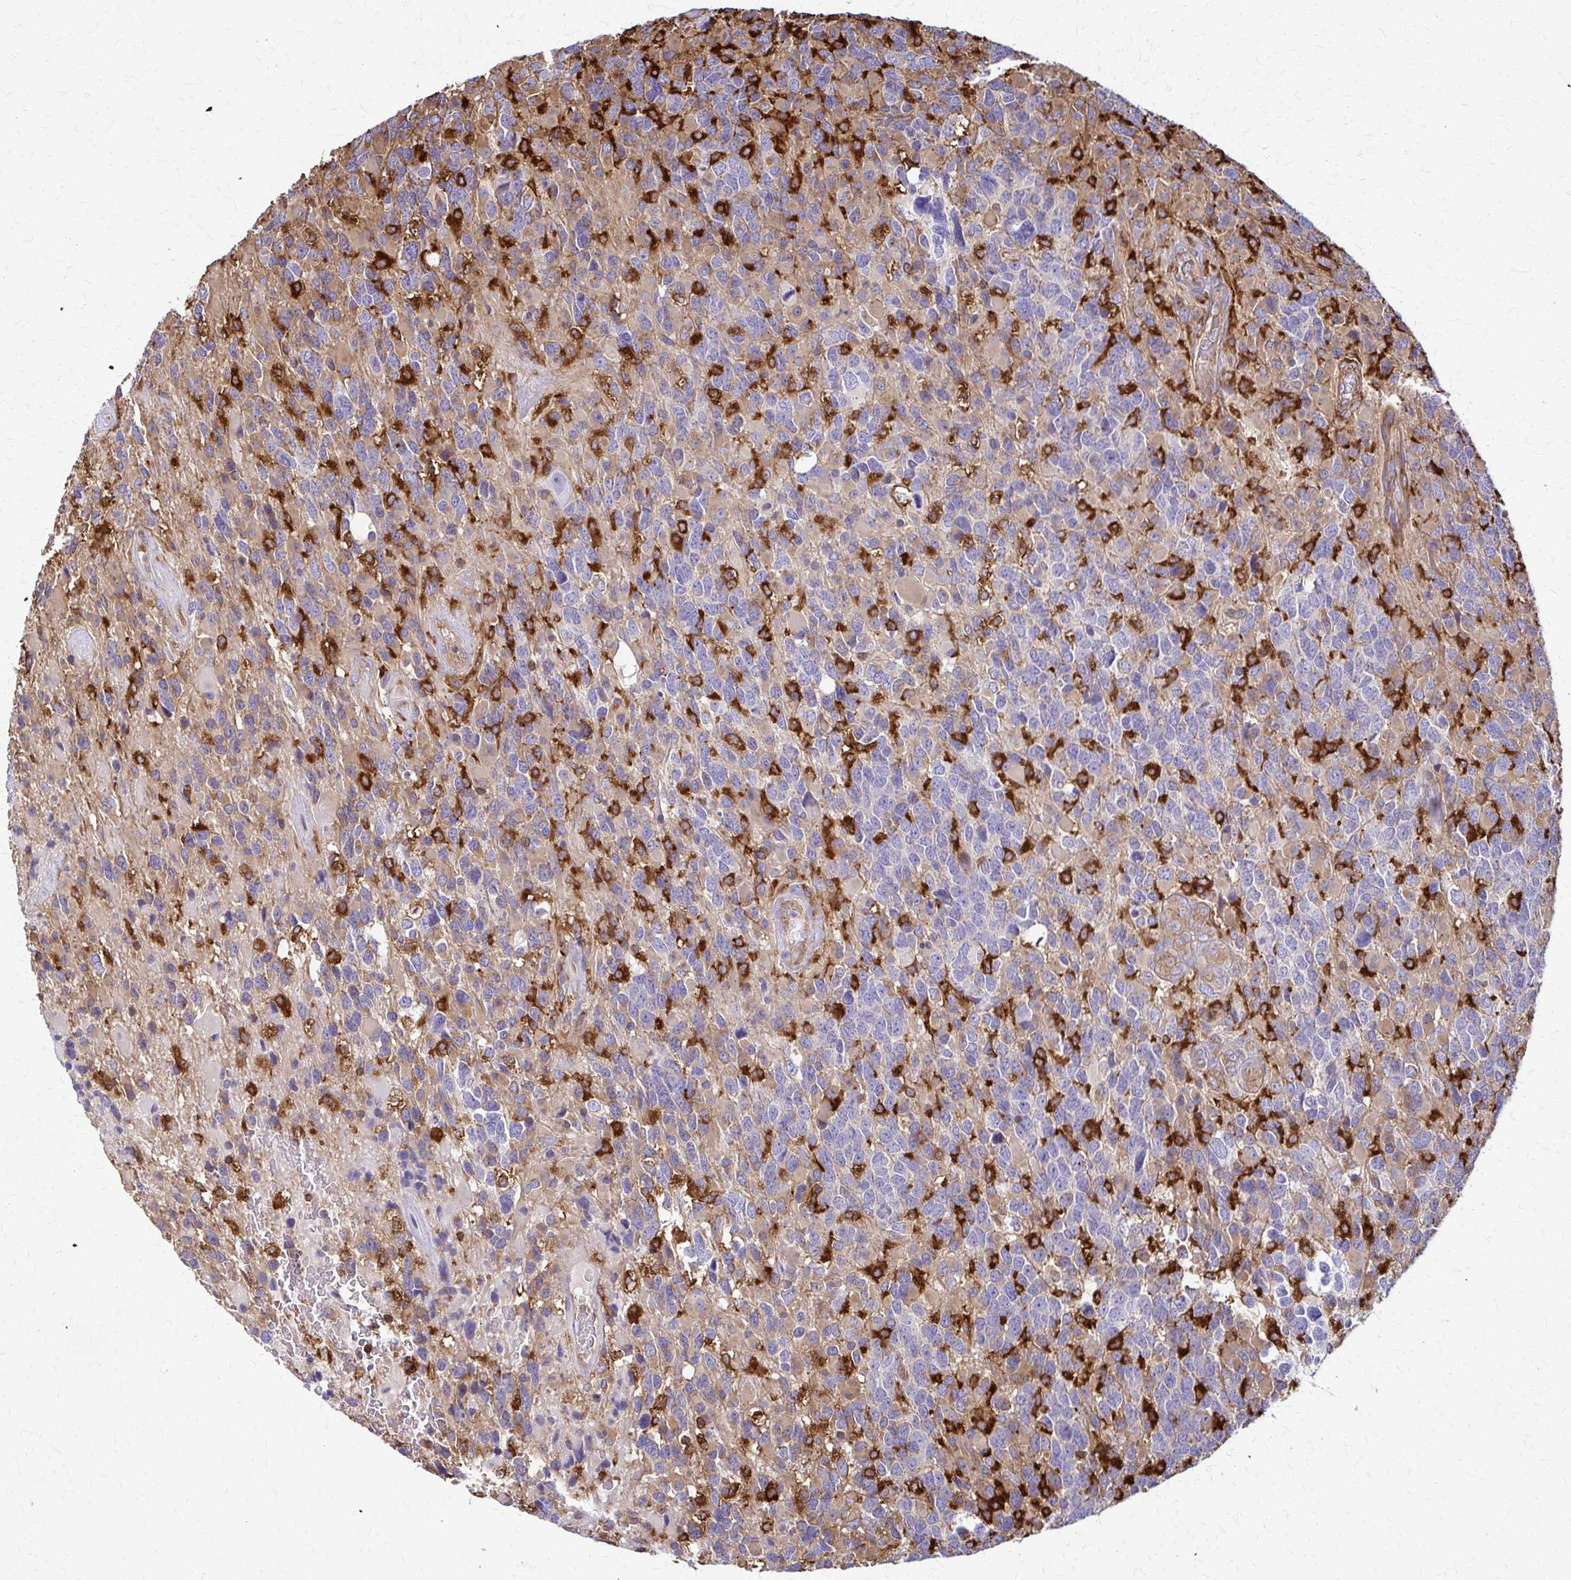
{"staining": {"intensity": "weak", "quantity": "25%-75%", "location": "cytoplasmic/membranous"}, "tissue": "glioma", "cell_type": "Tumor cells", "image_type": "cancer", "snomed": [{"axis": "morphology", "description": "Glioma, malignant, High grade"}, {"axis": "topography", "description": "Brain"}], "caption": "Glioma stained with a protein marker displays weak staining in tumor cells.", "gene": "WASF2", "patient": {"sex": "female", "age": 40}}